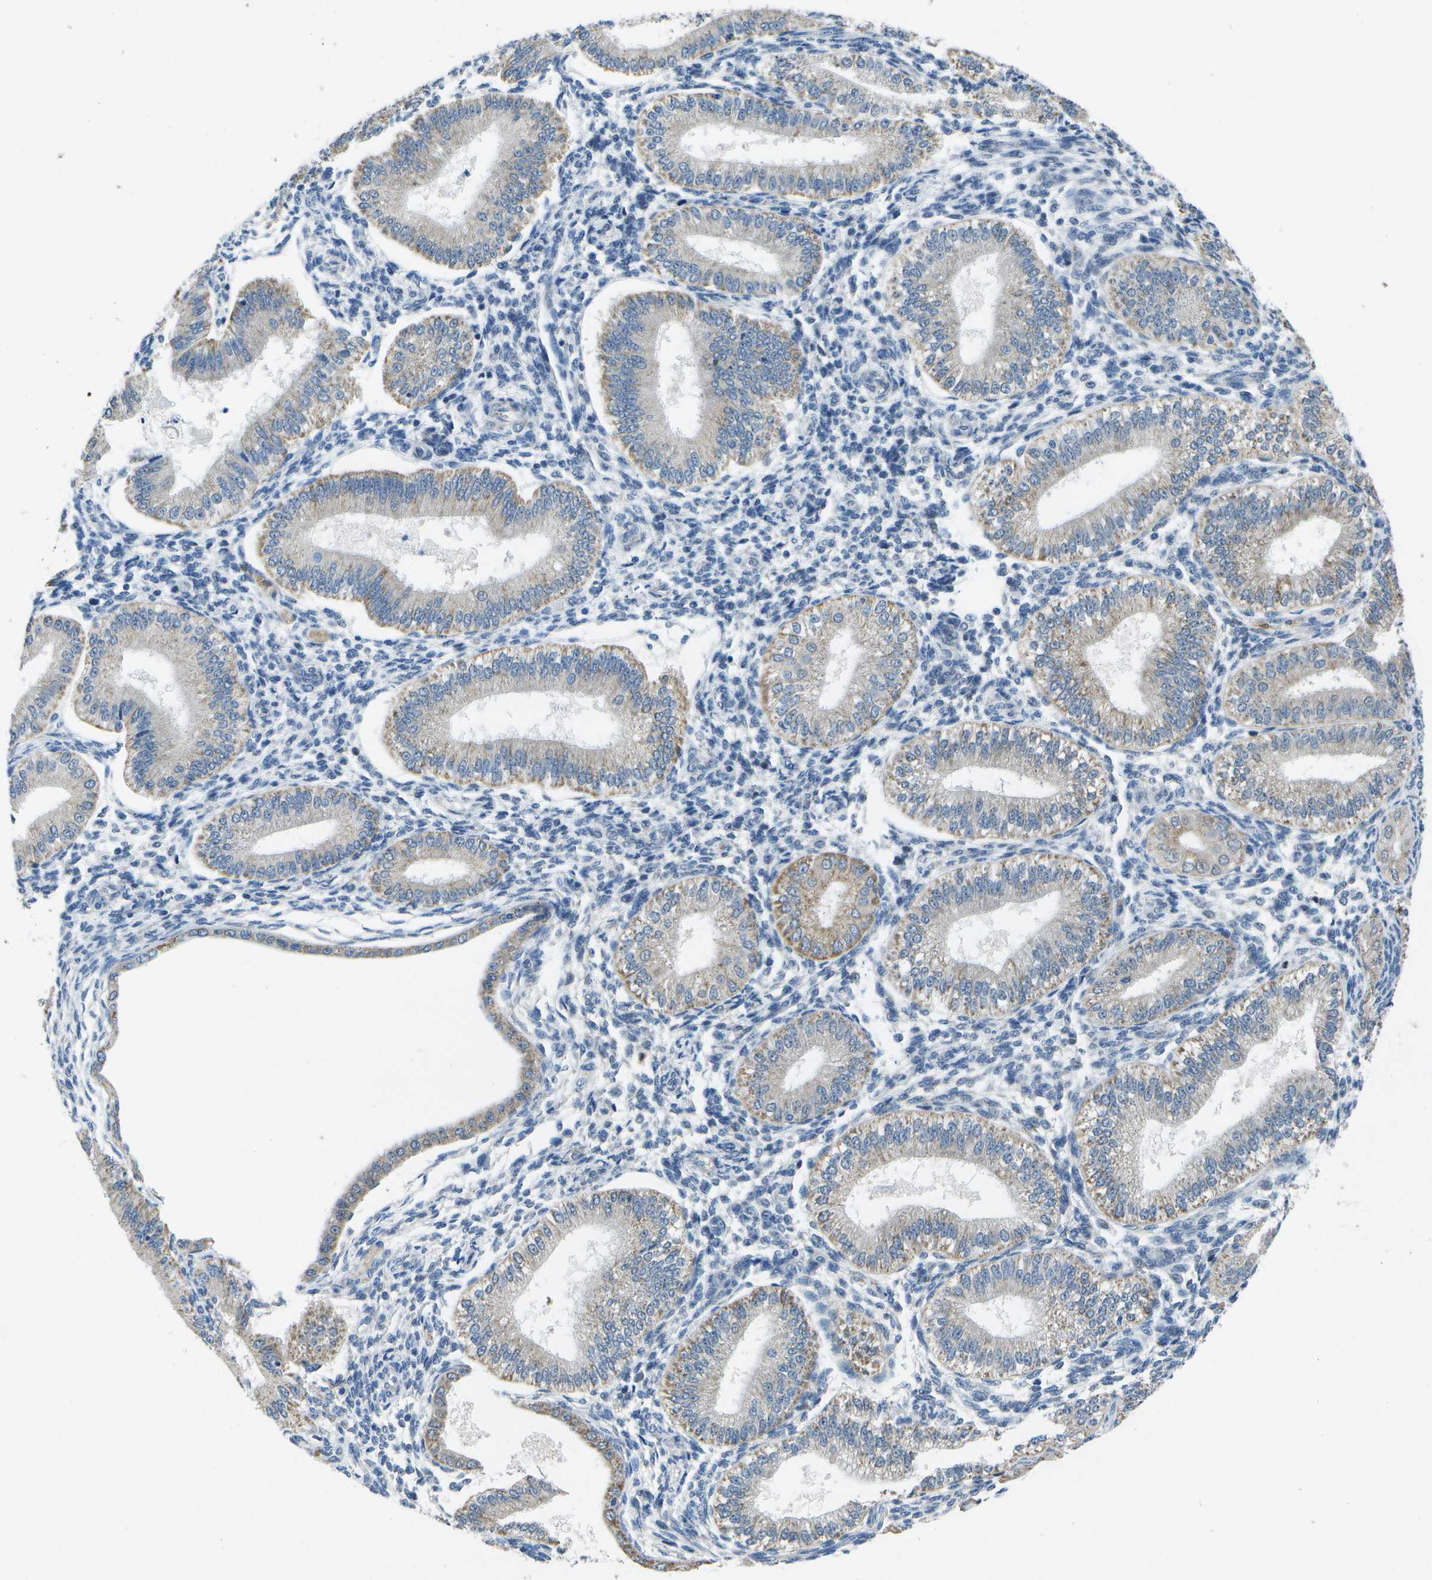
{"staining": {"intensity": "negative", "quantity": "none", "location": "none"}, "tissue": "endometrium", "cell_type": "Cells in endometrial stroma", "image_type": "normal", "snomed": [{"axis": "morphology", "description": "Normal tissue, NOS"}, {"axis": "topography", "description": "Endometrium"}], "caption": "There is no significant staining in cells in endometrial stroma of endometrium. Brightfield microscopy of immunohistochemistry stained with DAB (brown) and hematoxylin (blue), captured at high magnification.", "gene": "DSE", "patient": {"sex": "female", "age": 39}}